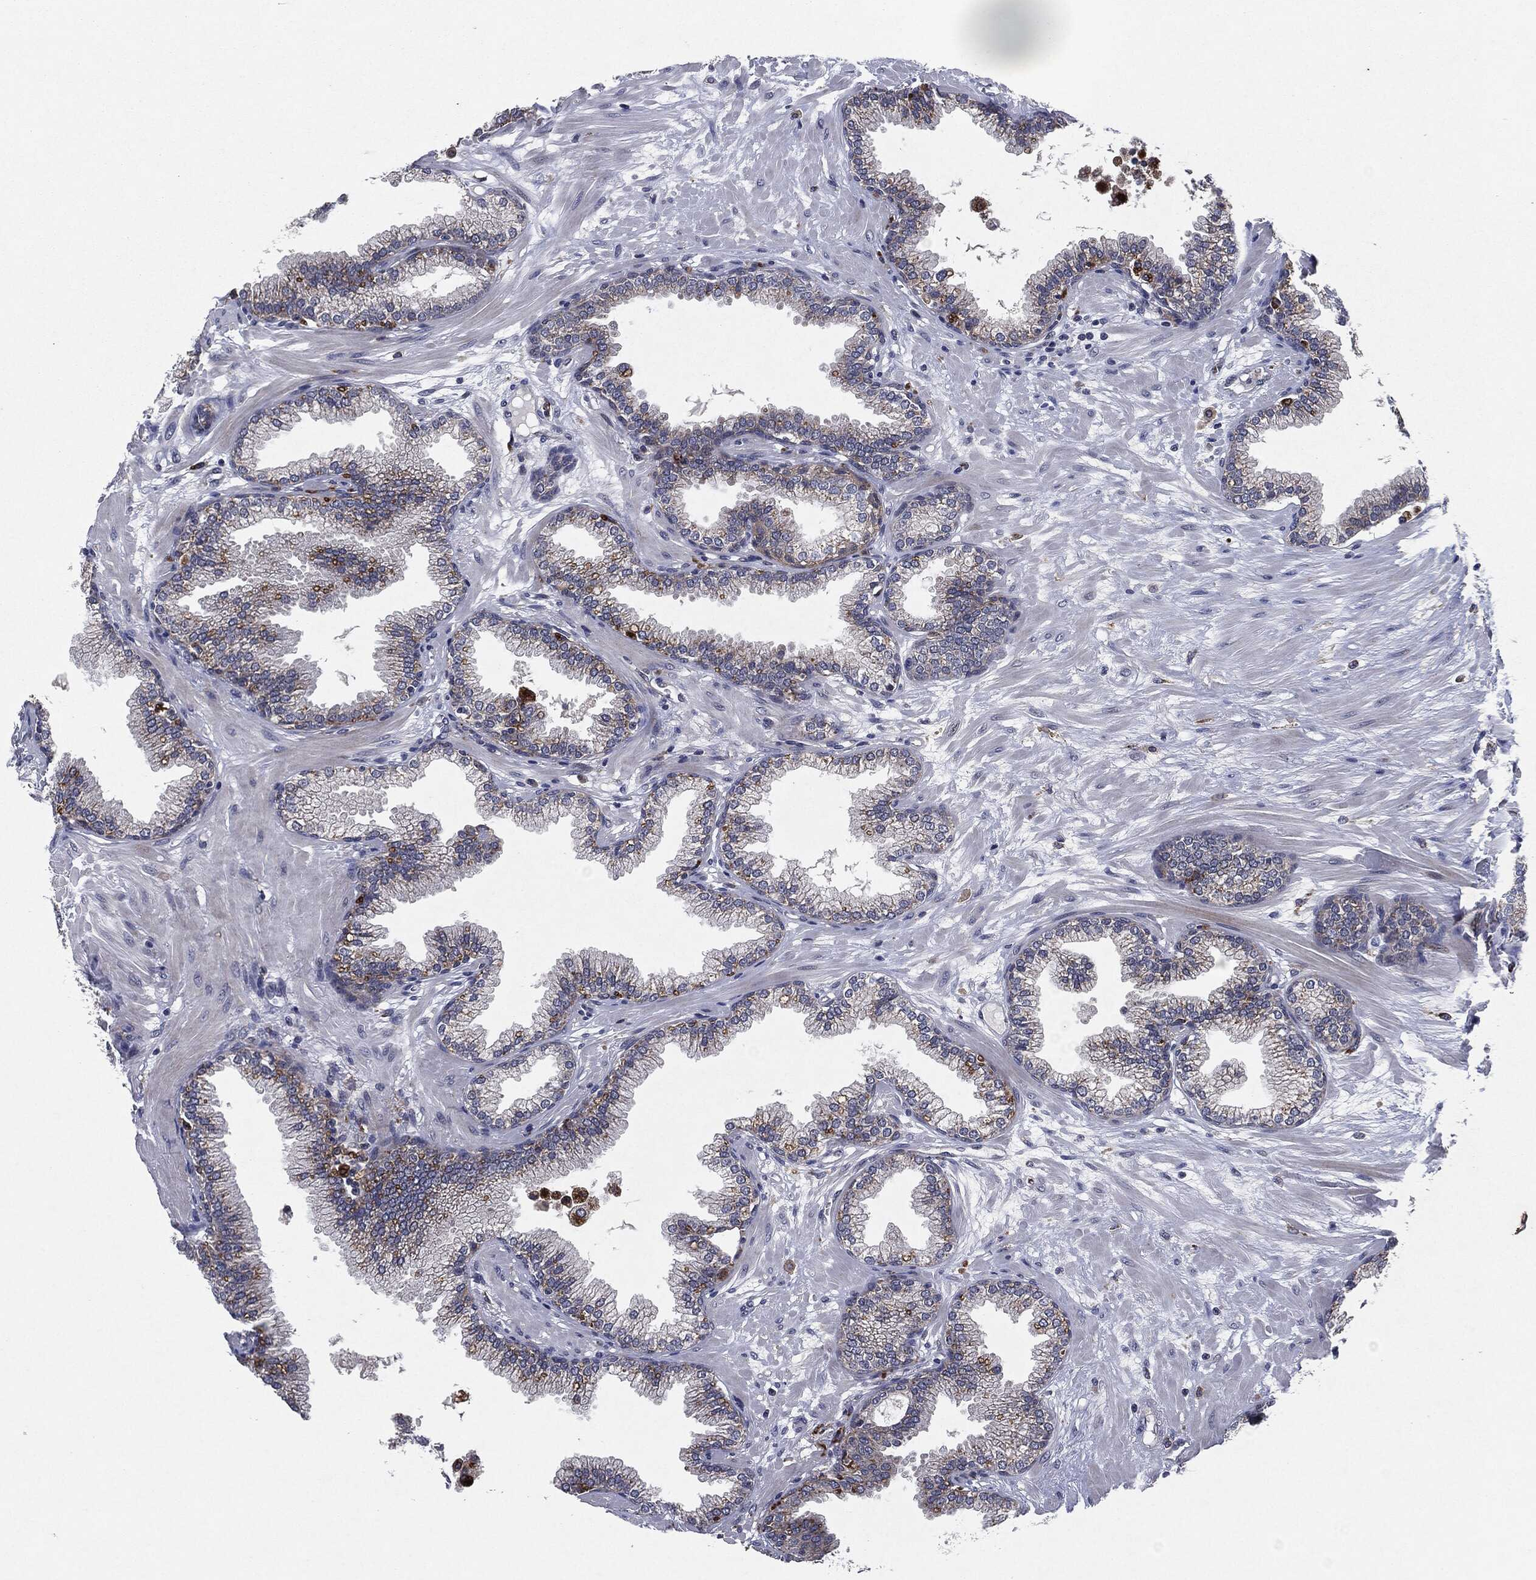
{"staining": {"intensity": "moderate", "quantity": "<25%", "location": "cytoplasmic/membranous"}, "tissue": "prostate", "cell_type": "Glandular cells", "image_type": "normal", "snomed": [{"axis": "morphology", "description": "Normal tissue, NOS"}, {"axis": "topography", "description": "Prostate"}], "caption": "About <25% of glandular cells in unremarkable human prostate display moderate cytoplasmic/membranous protein staining as visualized by brown immunohistochemical staining.", "gene": "SLC31A2", "patient": {"sex": "male", "age": 64}}